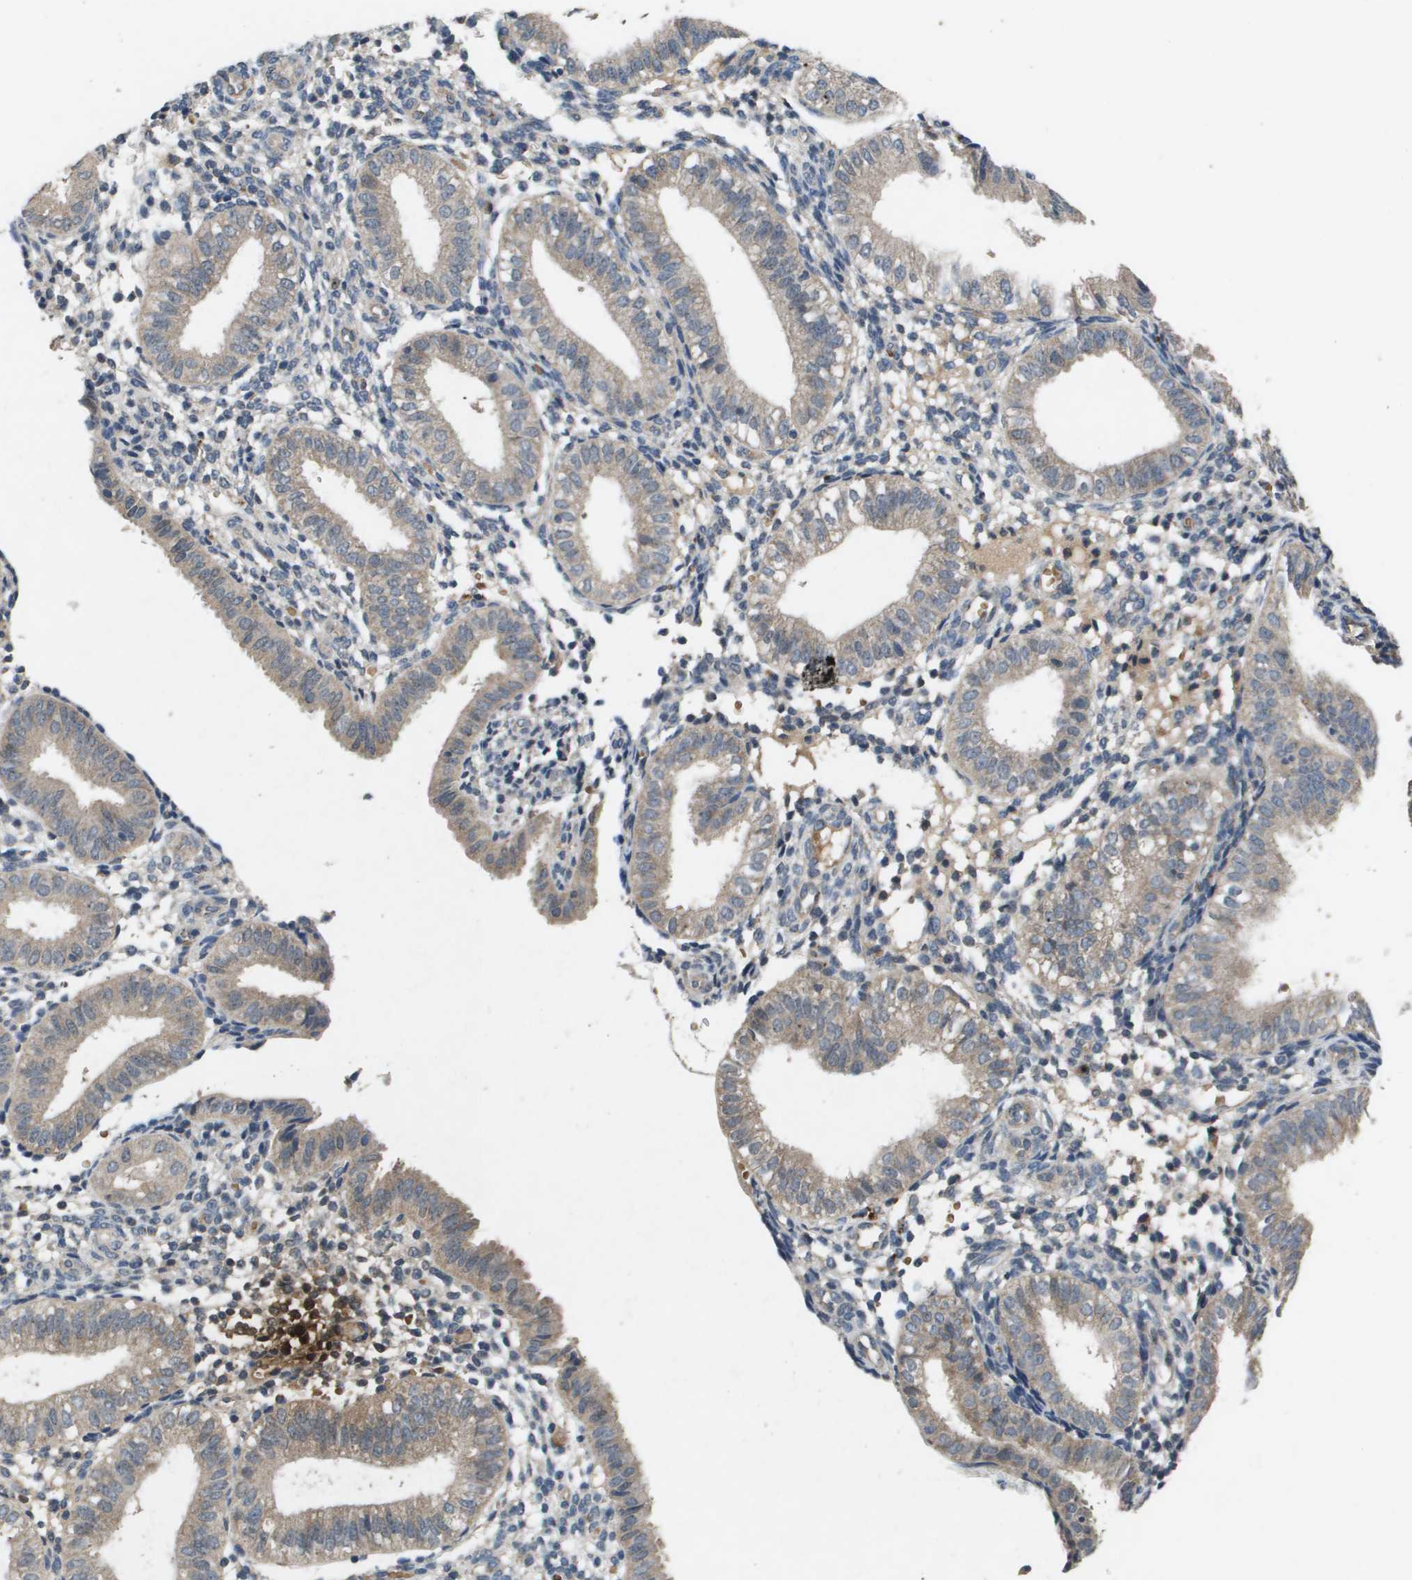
{"staining": {"intensity": "weak", "quantity": "<25%", "location": "cytoplasmic/membranous"}, "tissue": "endometrium", "cell_type": "Cells in endometrial stroma", "image_type": "normal", "snomed": [{"axis": "morphology", "description": "Normal tissue, NOS"}, {"axis": "topography", "description": "Endometrium"}], "caption": "Immunohistochemistry (IHC) of unremarkable human endometrium reveals no staining in cells in endometrial stroma. Nuclei are stained in blue.", "gene": "PROC", "patient": {"sex": "female", "age": 39}}